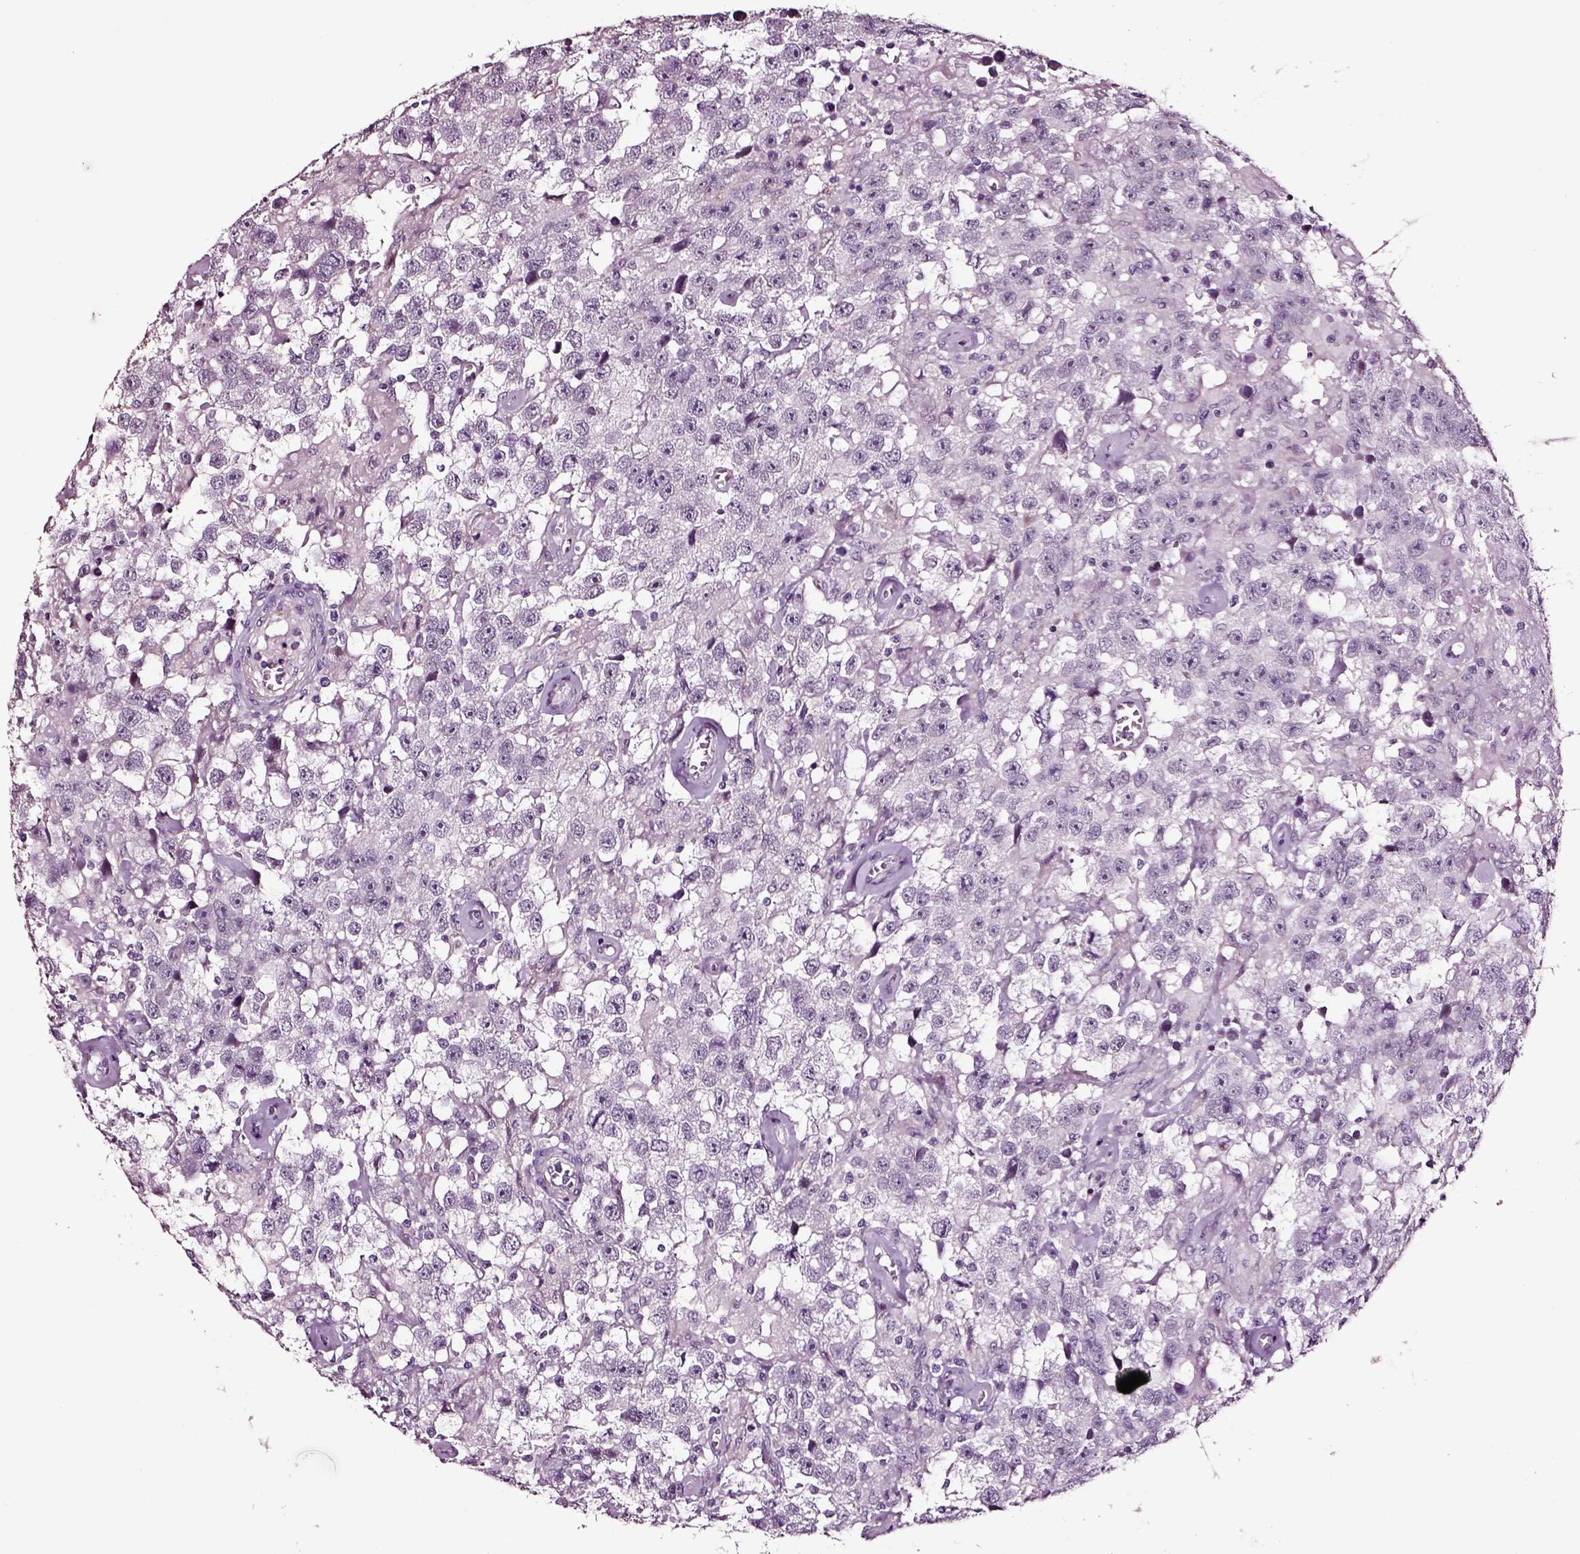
{"staining": {"intensity": "negative", "quantity": "none", "location": "none"}, "tissue": "testis cancer", "cell_type": "Tumor cells", "image_type": "cancer", "snomed": [{"axis": "morphology", "description": "Seminoma, NOS"}, {"axis": "topography", "description": "Testis"}], "caption": "IHC of testis cancer (seminoma) exhibits no positivity in tumor cells. (DAB (3,3'-diaminobenzidine) immunohistochemistry (IHC) with hematoxylin counter stain).", "gene": "SOX10", "patient": {"sex": "male", "age": 43}}